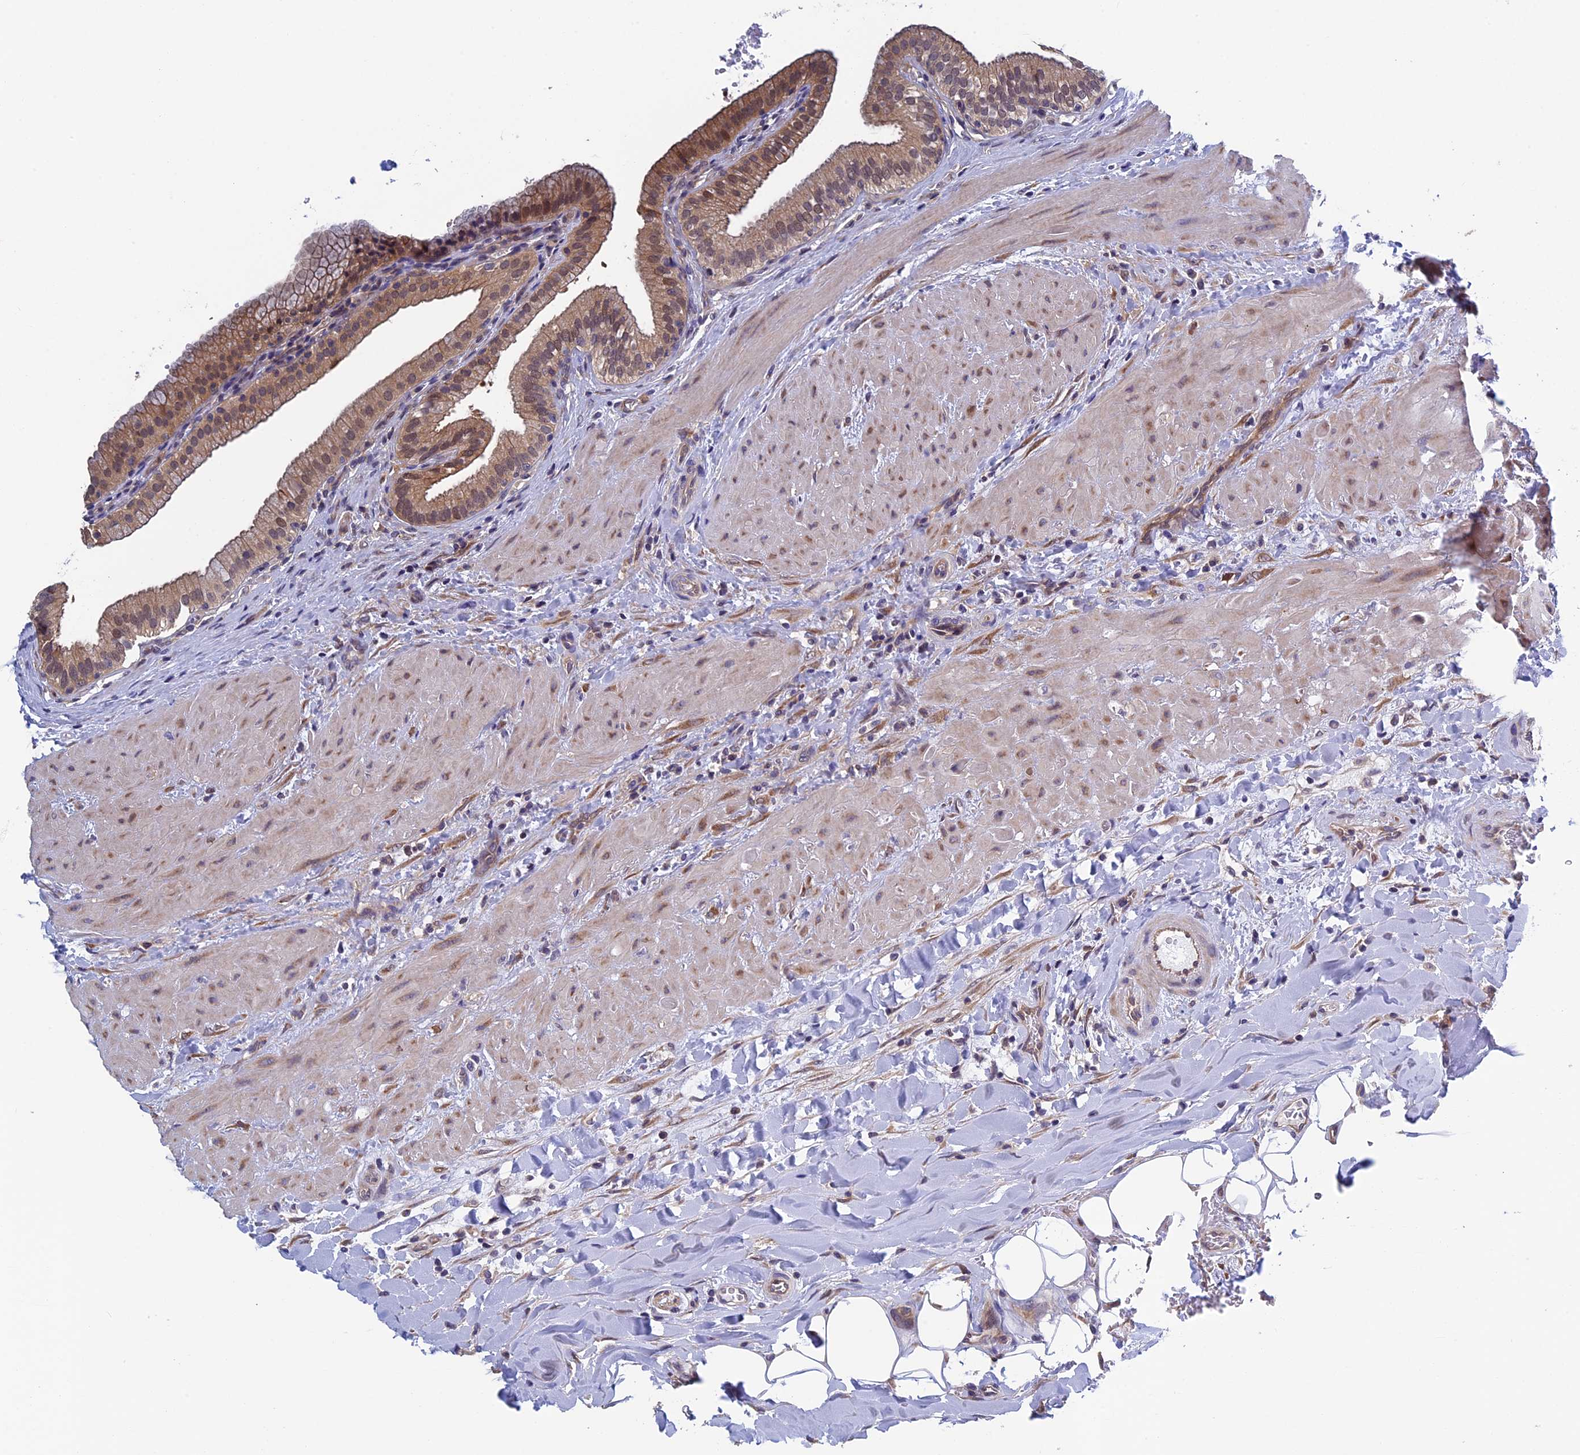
{"staining": {"intensity": "moderate", "quantity": ">75%", "location": "cytoplasmic/membranous"}, "tissue": "gallbladder", "cell_type": "Glandular cells", "image_type": "normal", "snomed": [{"axis": "morphology", "description": "Normal tissue, NOS"}, {"axis": "topography", "description": "Gallbladder"}], "caption": "The image displays staining of benign gallbladder, revealing moderate cytoplasmic/membranous protein positivity (brown color) within glandular cells.", "gene": "LCMT1", "patient": {"sex": "male", "age": 24}}